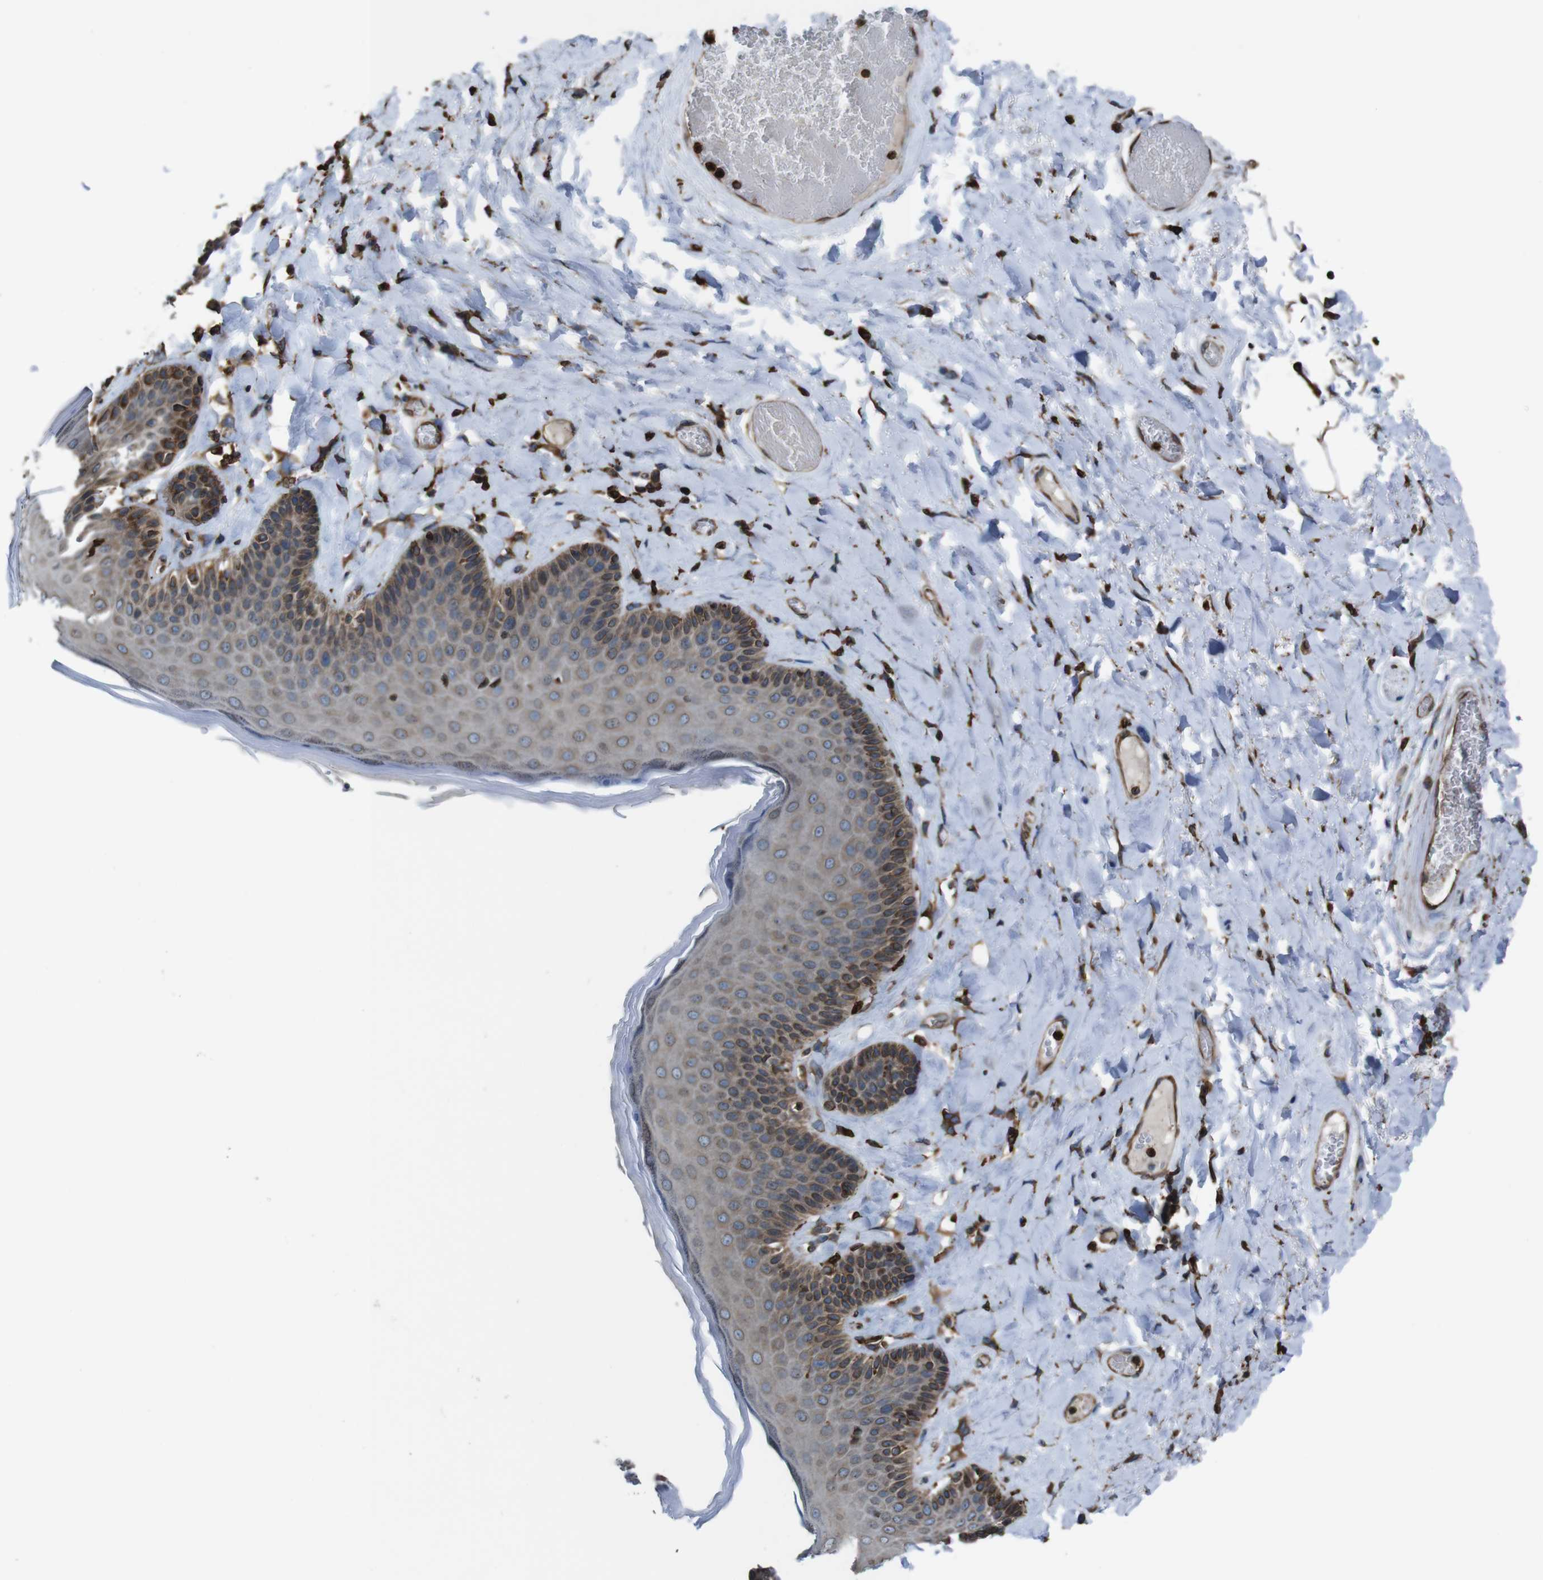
{"staining": {"intensity": "moderate", "quantity": "25%-75%", "location": "cytoplasmic/membranous,nuclear"}, "tissue": "skin", "cell_type": "Epidermal cells", "image_type": "normal", "snomed": [{"axis": "morphology", "description": "Normal tissue, NOS"}, {"axis": "topography", "description": "Anal"}], "caption": "An image of human skin stained for a protein displays moderate cytoplasmic/membranous,nuclear brown staining in epidermal cells. (IHC, brightfield microscopy, high magnification).", "gene": "APMAP", "patient": {"sex": "male", "age": 69}}